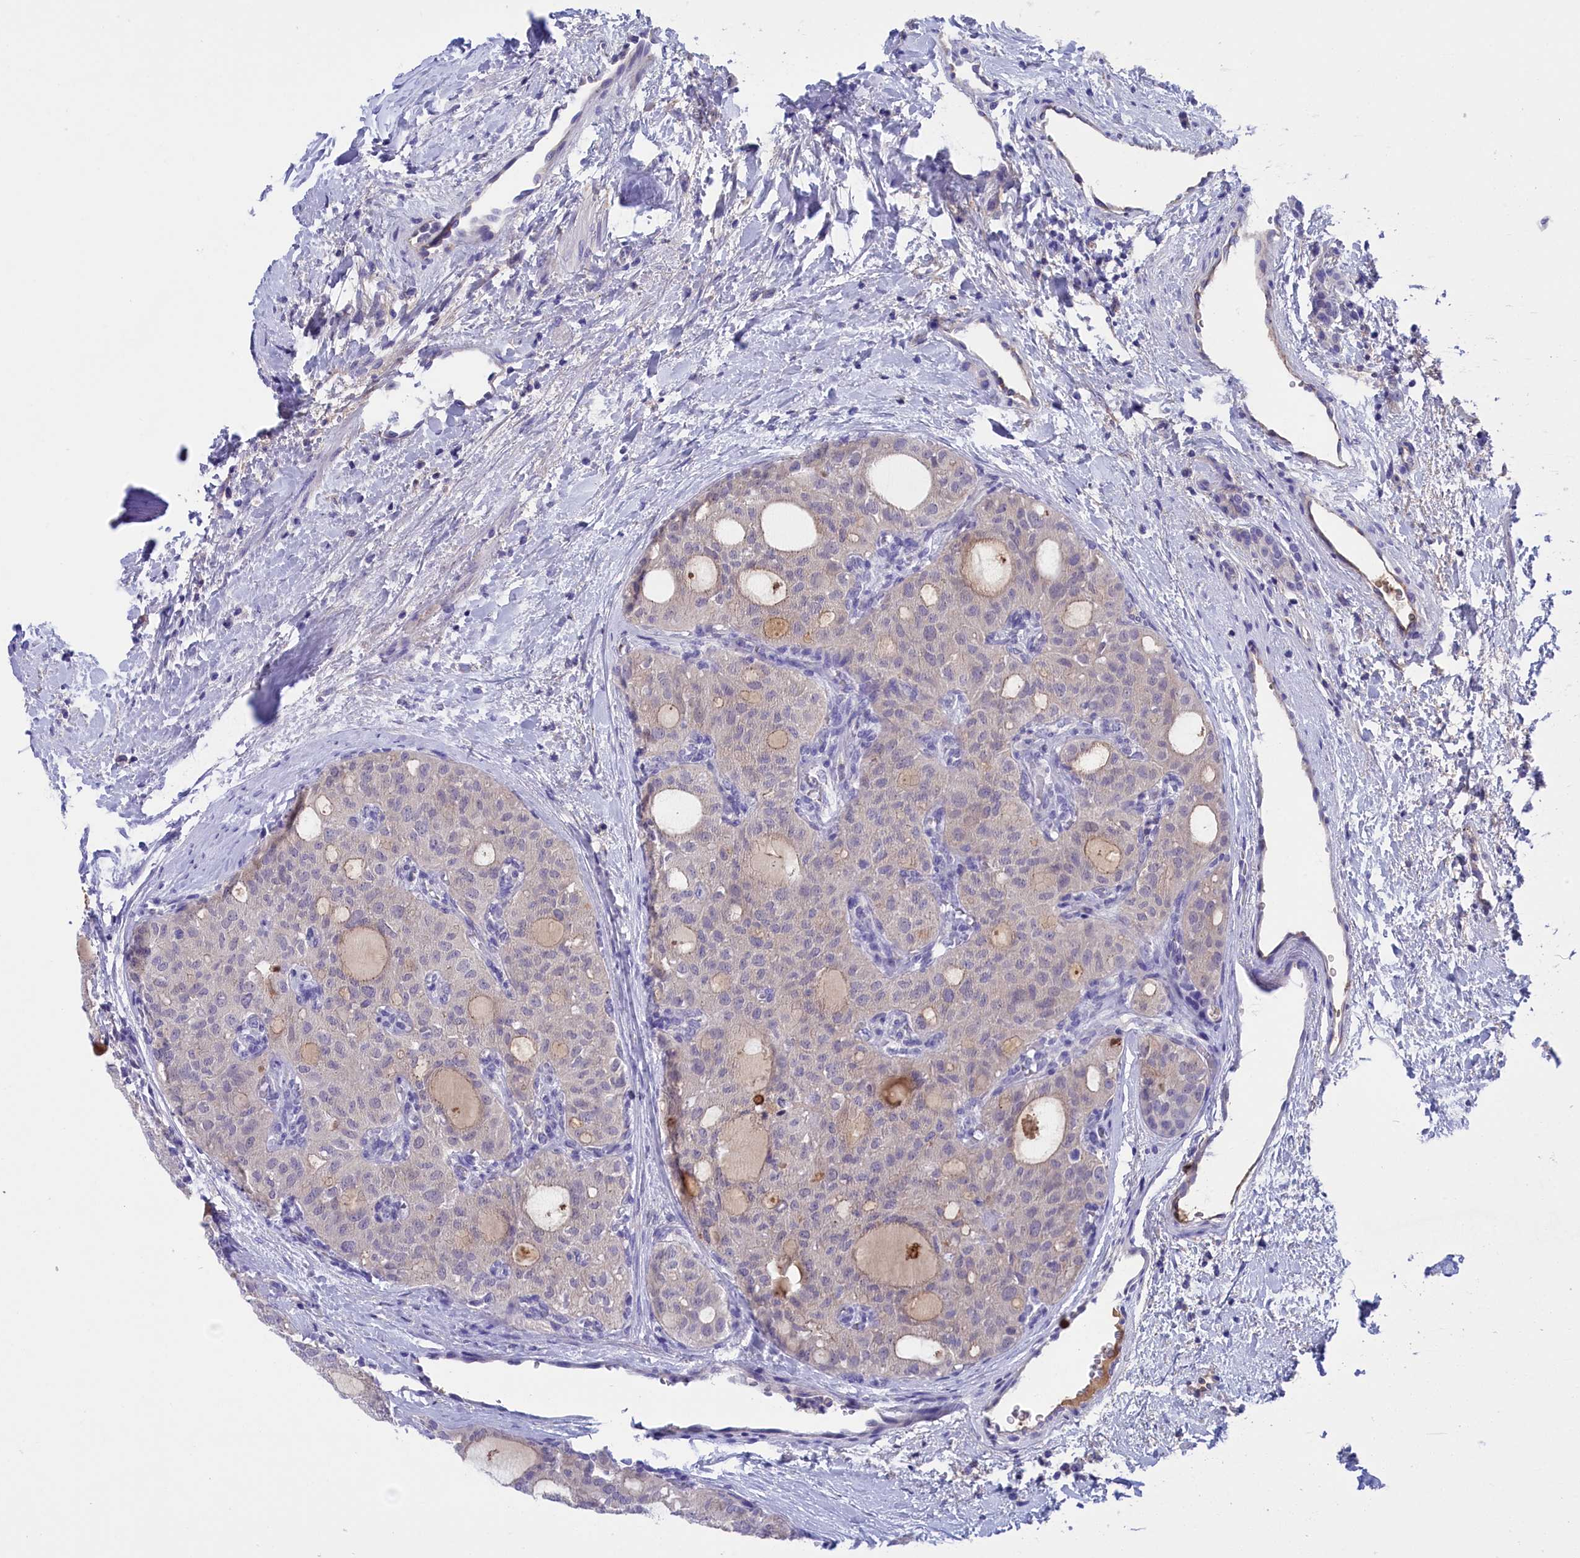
{"staining": {"intensity": "negative", "quantity": "none", "location": "none"}, "tissue": "thyroid cancer", "cell_type": "Tumor cells", "image_type": "cancer", "snomed": [{"axis": "morphology", "description": "Follicular adenoma carcinoma, NOS"}, {"axis": "topography", "description": "Thyroid gland"}], "caption": "This histopathology image is of thyroid cancer stained with immunohistochemistry to label a protein in brown with the nuclei are counter-stained blue. There is no positivity in tumor cells.", "gene": "STYX", "patient": {"sex": "male", "age": 75}}